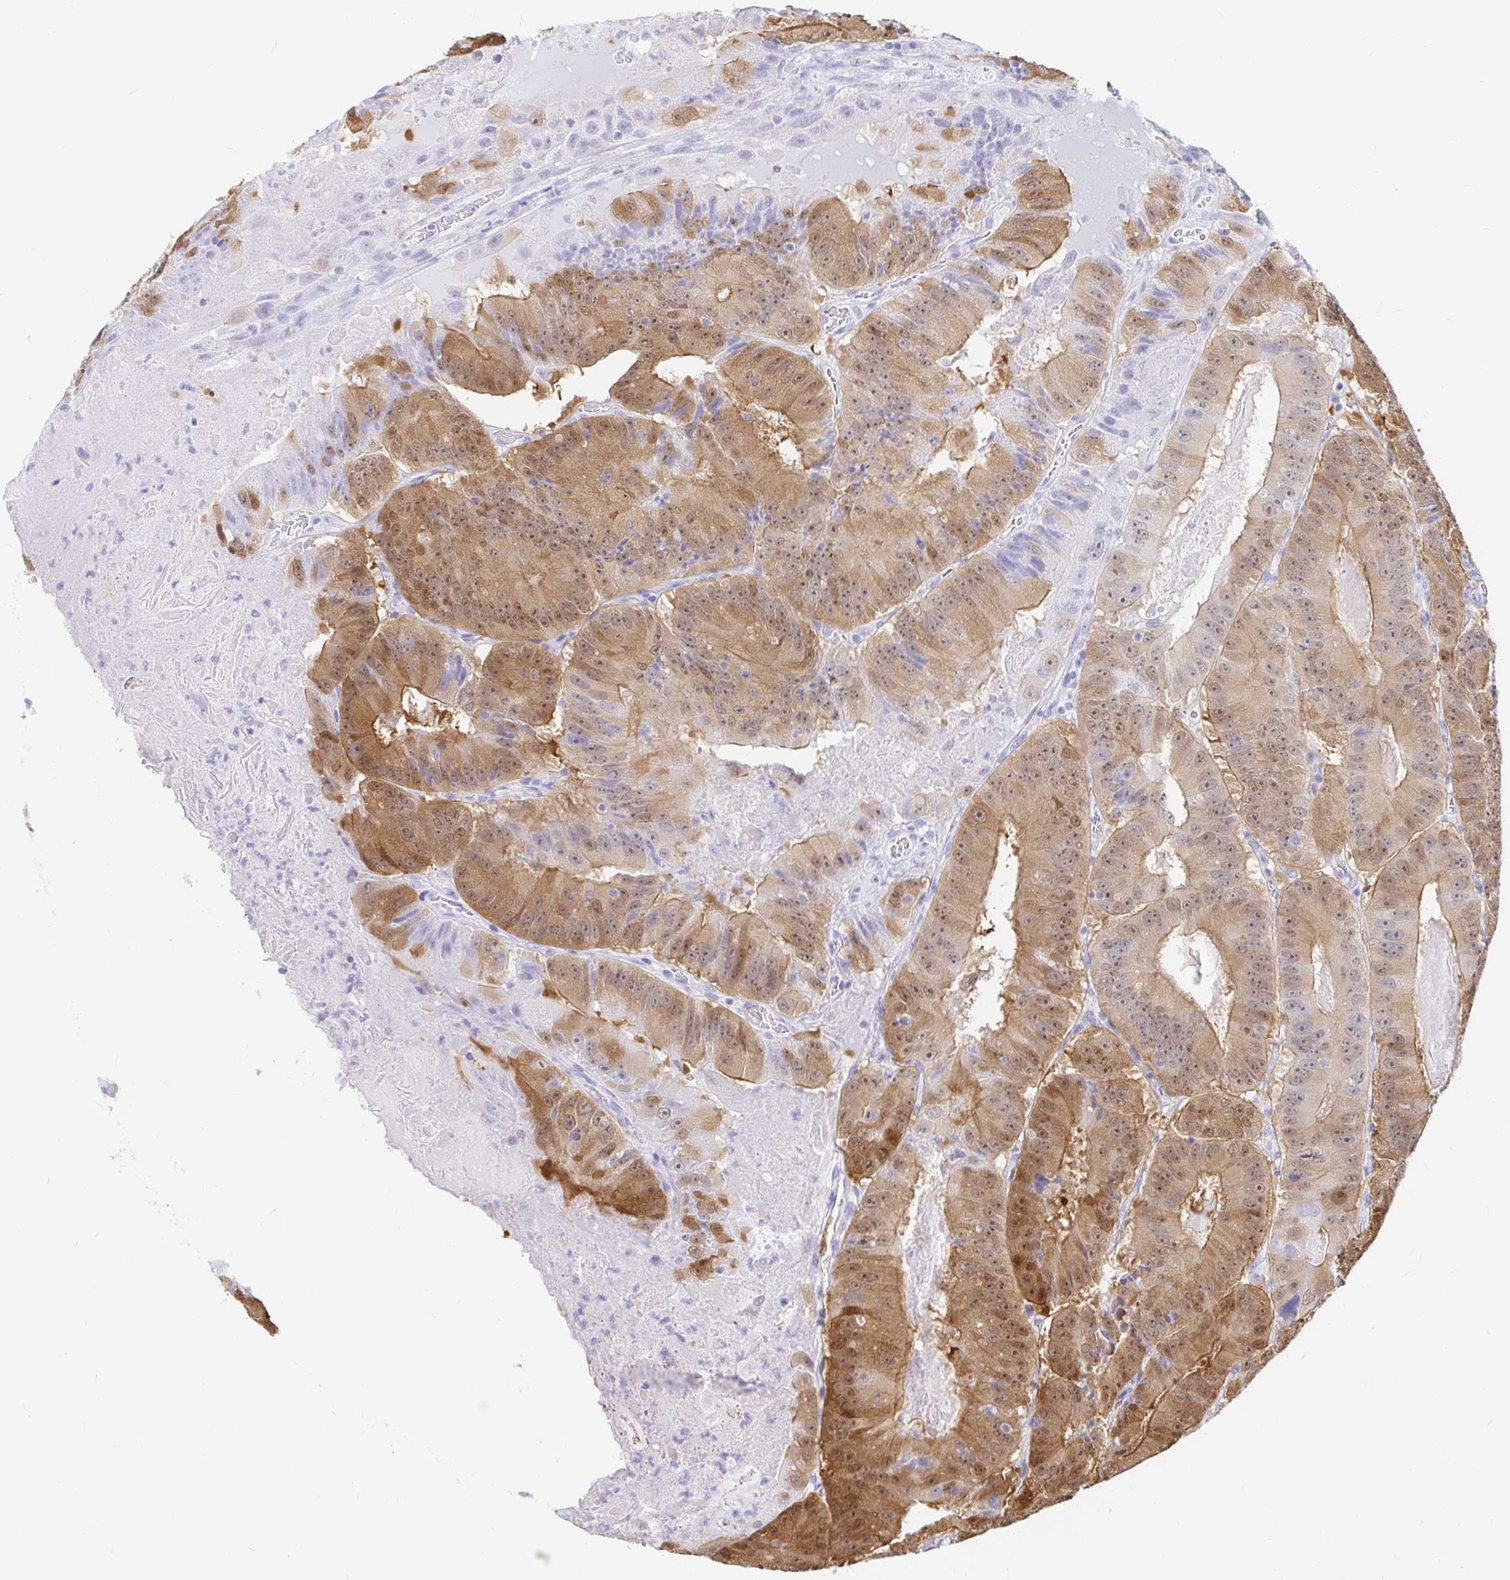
{"staining": {"intensity": "moderate", "quantity": ">75%", "location": "cytoplasmic/membranous,nuclear"}, "tissue": "colorectal cancer", "cell_type": "Tumor cells", "image_type": "cancer", "snomed": [{"axis": "morphology", "description": "Adenocarcinoma, NOS"}, {"axis": "topography", "description": "Colon"}], "caption": "Adenocarcinoma (colorectal) stained with IHC demonstrates moderate cytoplasmic/membranous and nuclear staining in approximately >75% of tumor cells.", "gene": "PPP1R1B", "patient": {"sex": "female", "age": 86}}